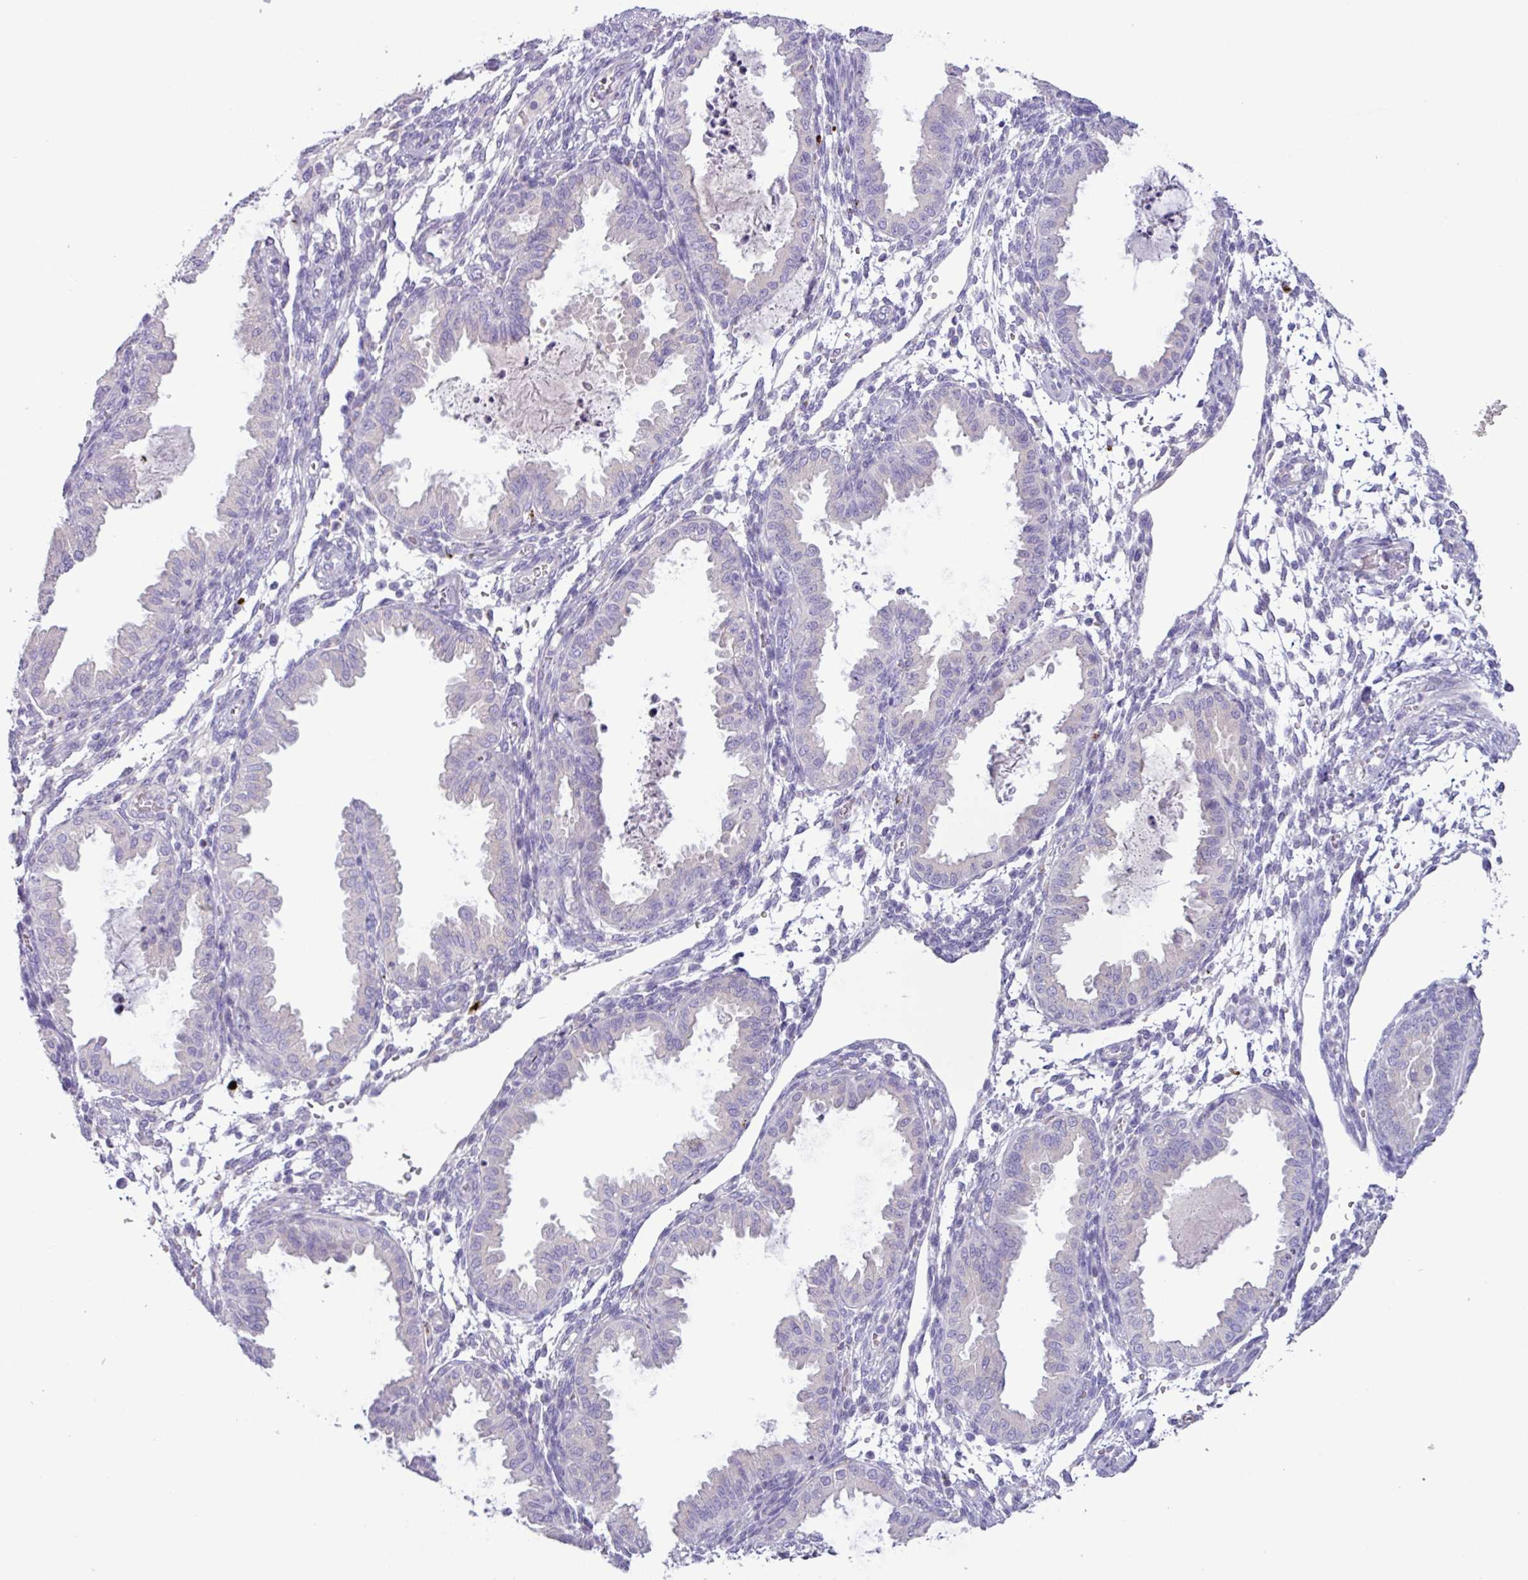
{"staining": {"intensity": "negative", "quantity": "none", "location": "none"}, "tissue": "endometrium", "cell_type": "Cells in endometrial stroma", "image_type": "normal", "snomed": [{"axis": "morphology", "description": "Normal tissue, NOS"}, {"axis": "topography", "description": "Endometrium"}], "caption": "The IHC histopathology image has no significant staining in cells in endometrial stroma of endometrium. Brightfield microscopy of immunohistochemistry (IHC) stained with DAB (brown) and hematoxylin (blue), captured at high magnification.", "gene": "STIMATE", "patient": {"sex": "female", "age": 33}}